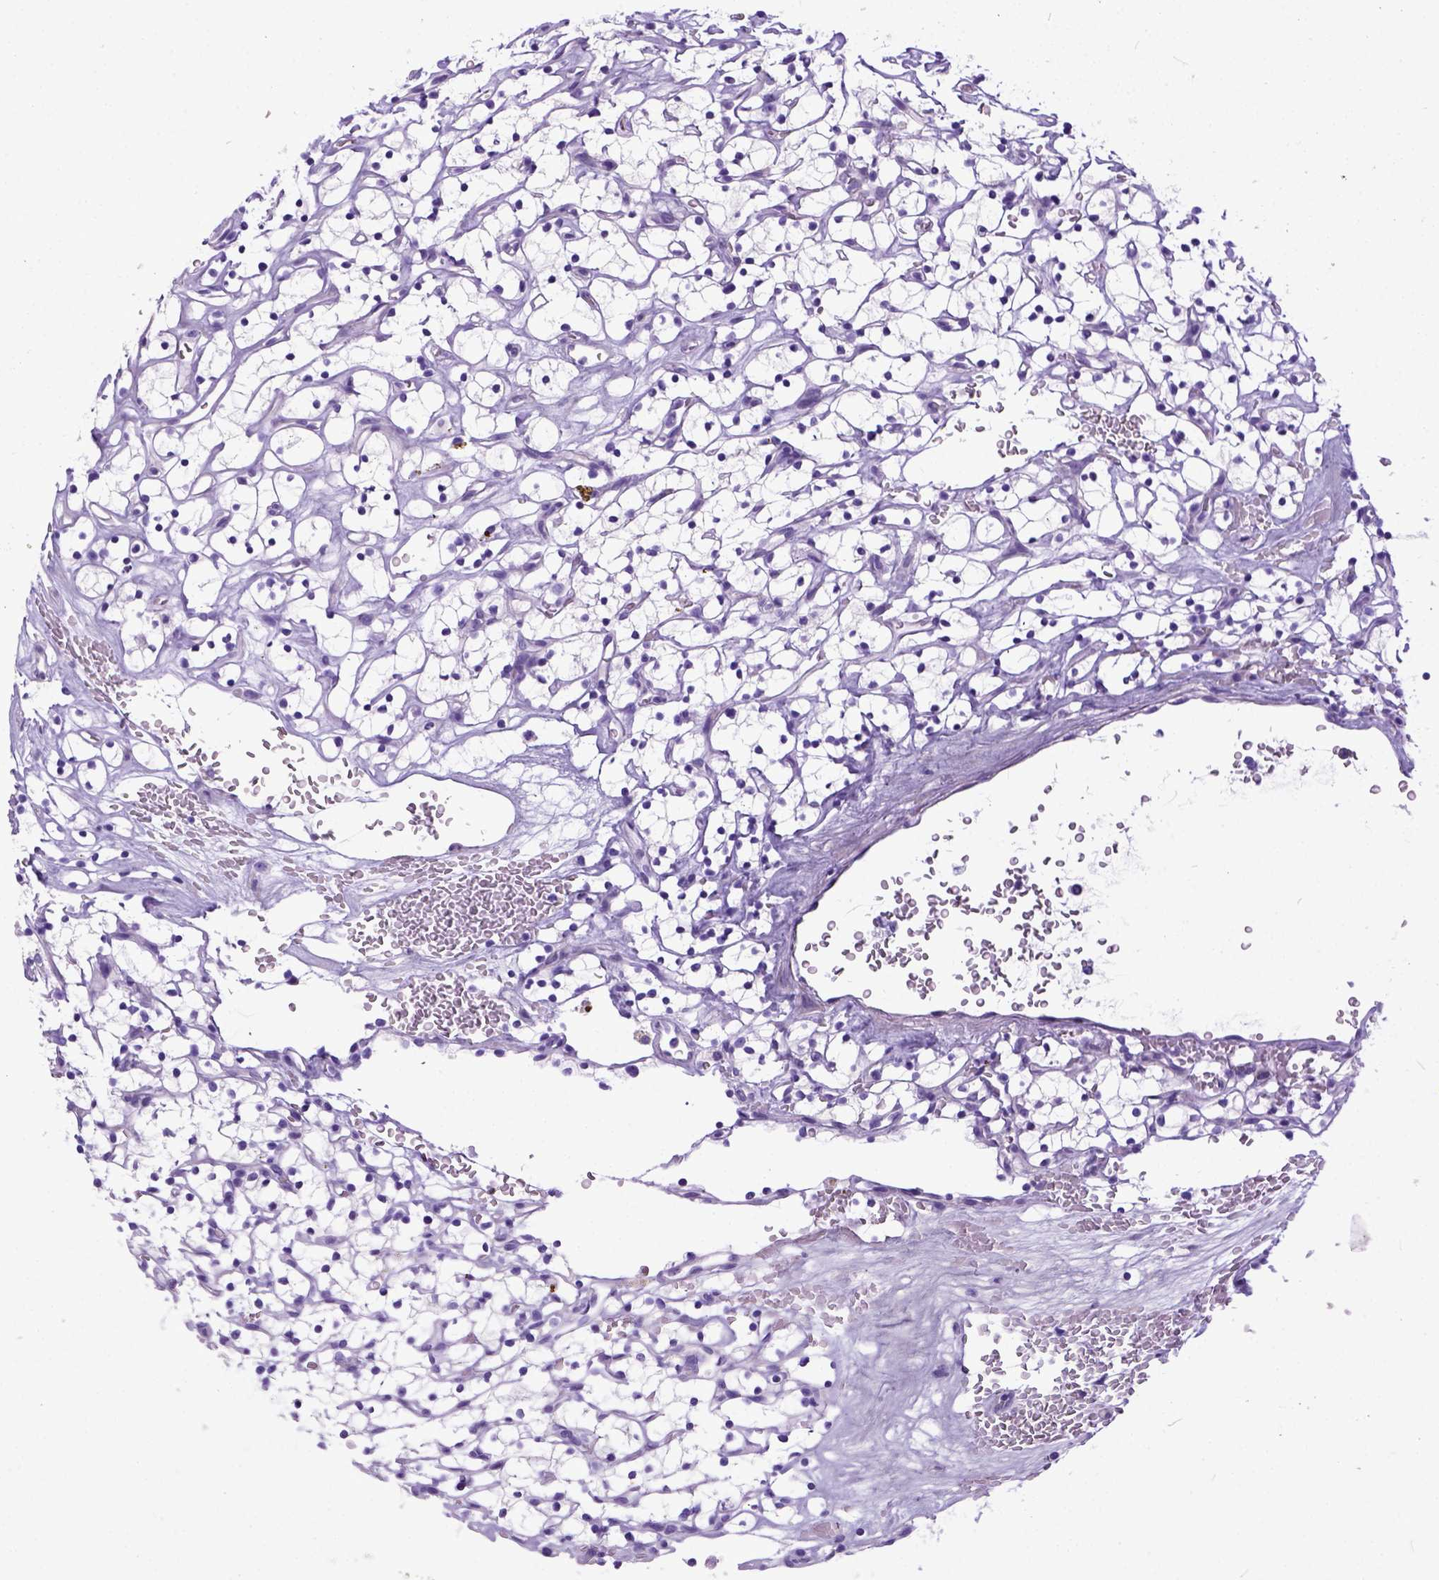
{"staining": {"intensity": "negative", "quantity": "none", "location": "none"}, "tissue": "renal cancer", "cell_type": "Tumor cells", "image_type": "cancer", "snomed": [{"axis": "morphology", "description": "Adenocarcinoma, NOS"}, {"axis": "topography", "description": "Kidney"}], "caption": "A micrograph of adenocarcinoma (renal) stained for a protein displays no brown staining in tumor cells.", "gene": "IGF2", "patient": {"sex": "female", "age": 64}}